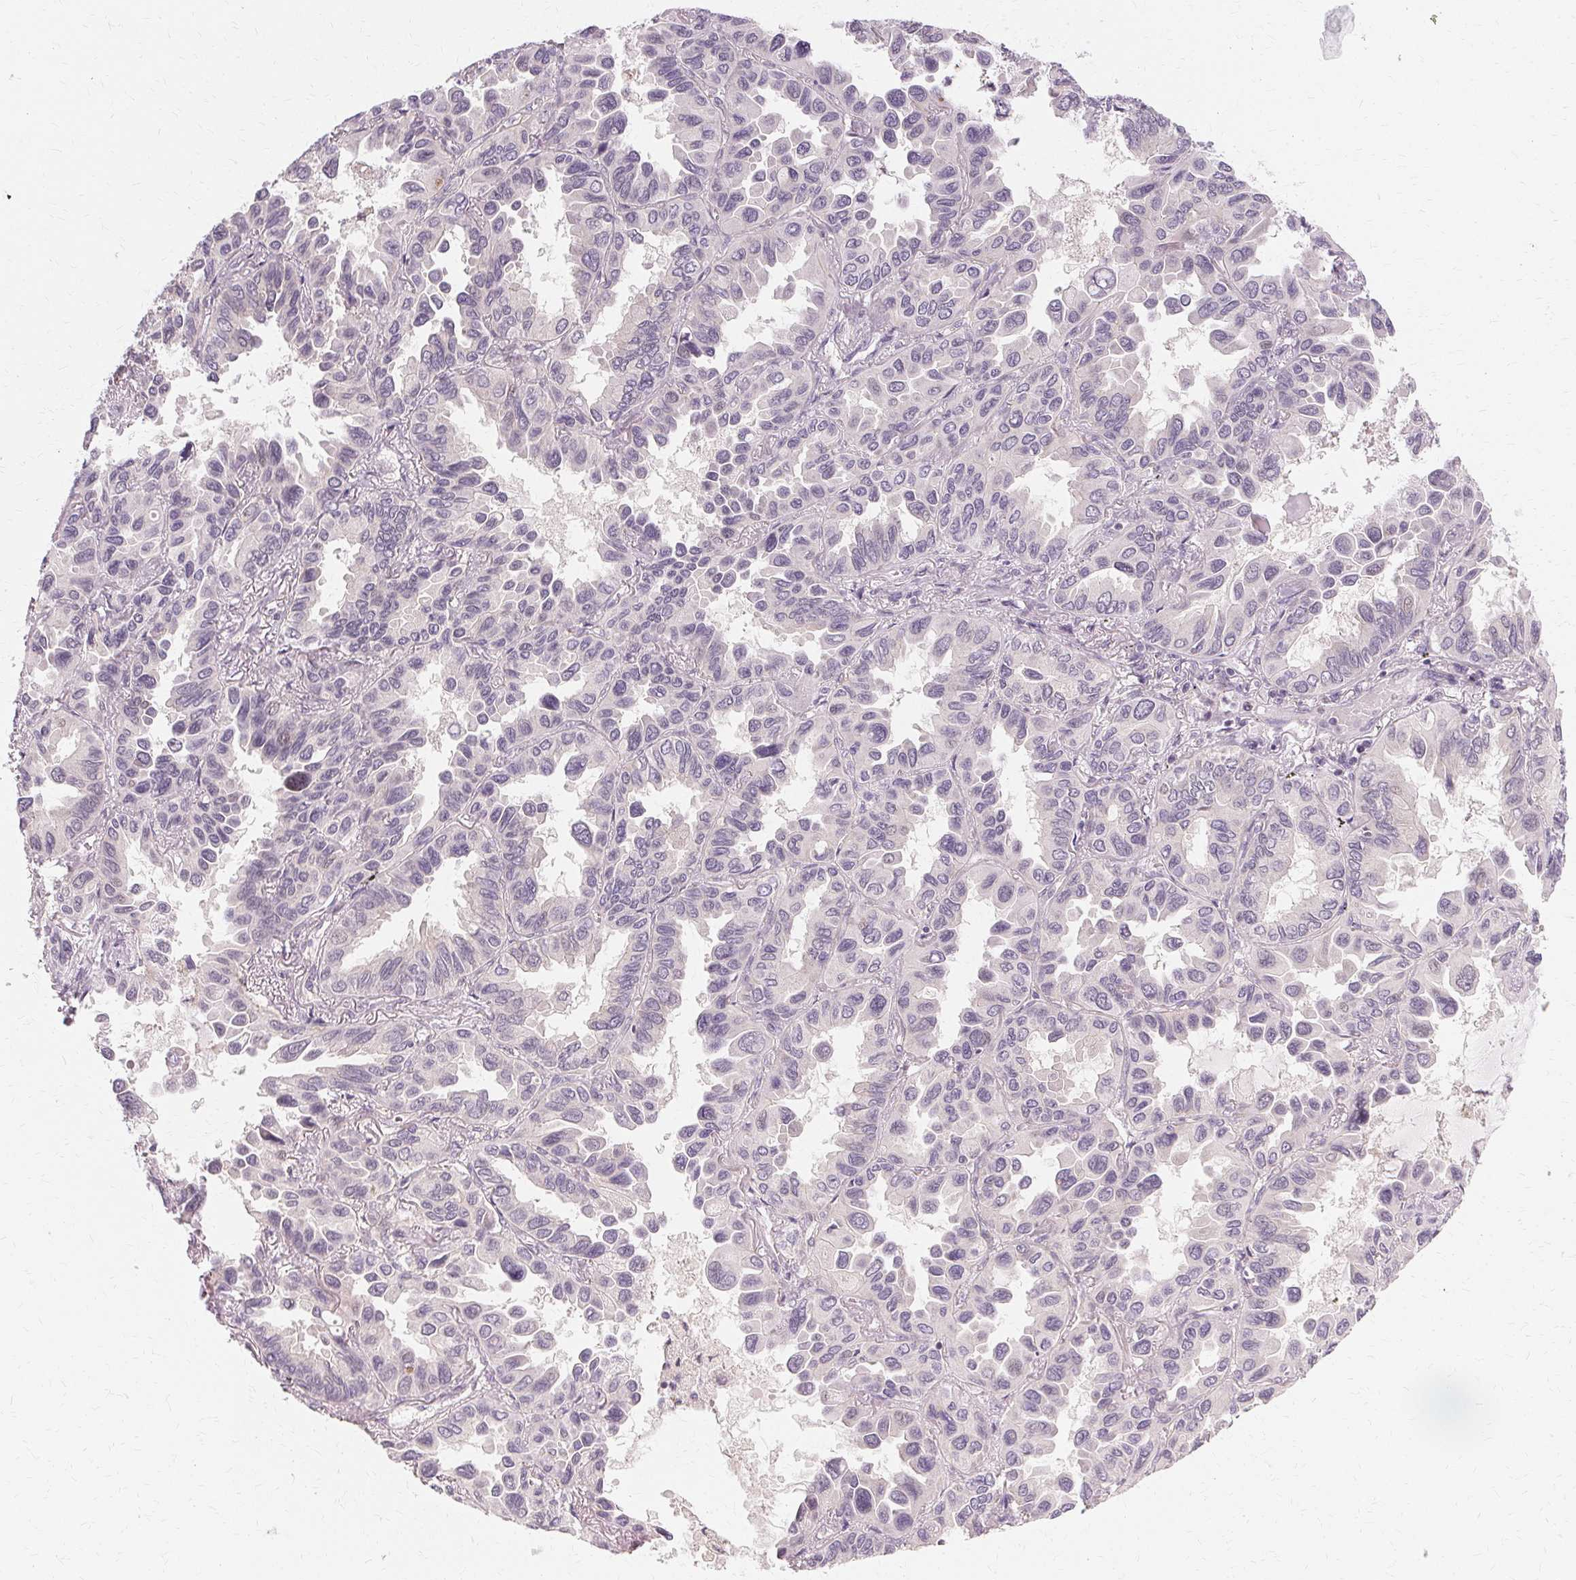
{"staining": {"intensity": "negative", "quantity": "none", "location": "none"}, "tissue": "lung cancer", "cell_type": "Tumor cells", "image_type": "cancer", "snomed": [{"axis": "morphology", "description": "Adenocarcinoma, NOS"}, {"axis": "topography", "description": "Lung"}], "caption": "Immunohistochemistry (IHC) micrograph of neoplastic tissue: lung cancer (adenocarcinoma) stained with DAB (3,3'-diaminobenzidine) exhibits no significant protein positivity in tumor cells. (DAB immunohistochemistry (IHC) visualized using brightfield microscopy, high magnification).", "gene": "USP8", "patient": {"sex": "male", "age": 64}}